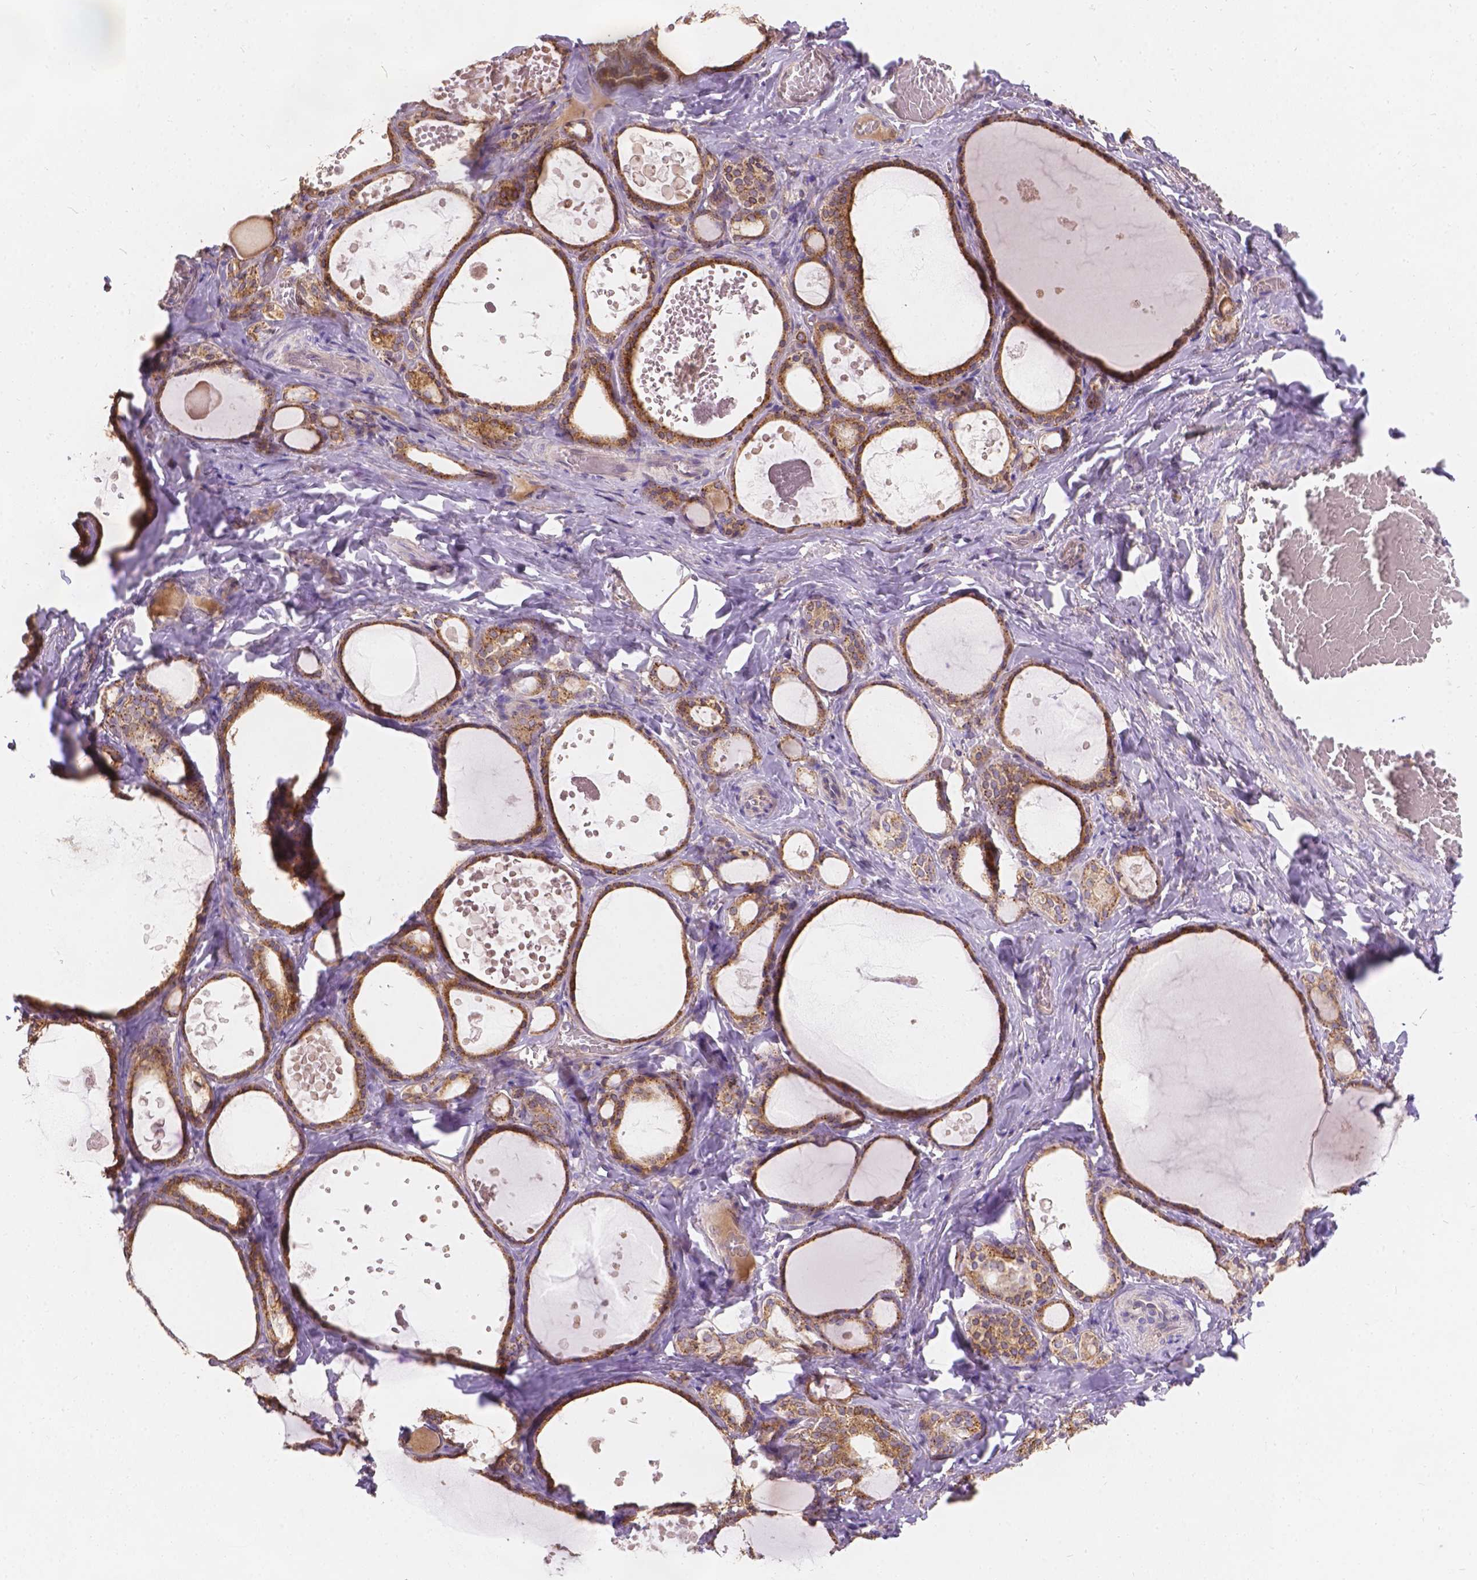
{"staining": {"intensity": "strong", "quantity": ">75%", "location": "cytoplasmic/membranous"}, "tissue": "thyroid gland", "cell_type": "Glandular cells", "image_type": "normal", "snomed": [{"axis": "morphology", "description": "Normal tissue, NOS"}, {"axis": "topography", "description": "Thyroid gland"}], "caption": "Brown immunohistochemical staining in unremarkable thyroid gland displays strong cytoplasmic/membranous staining in about >75% of glandular cells. (Brightfield microscopy of DAB IHC at high magnification).", "gene": "CDK10", "patient": {"sex": "female", "age": 56}}